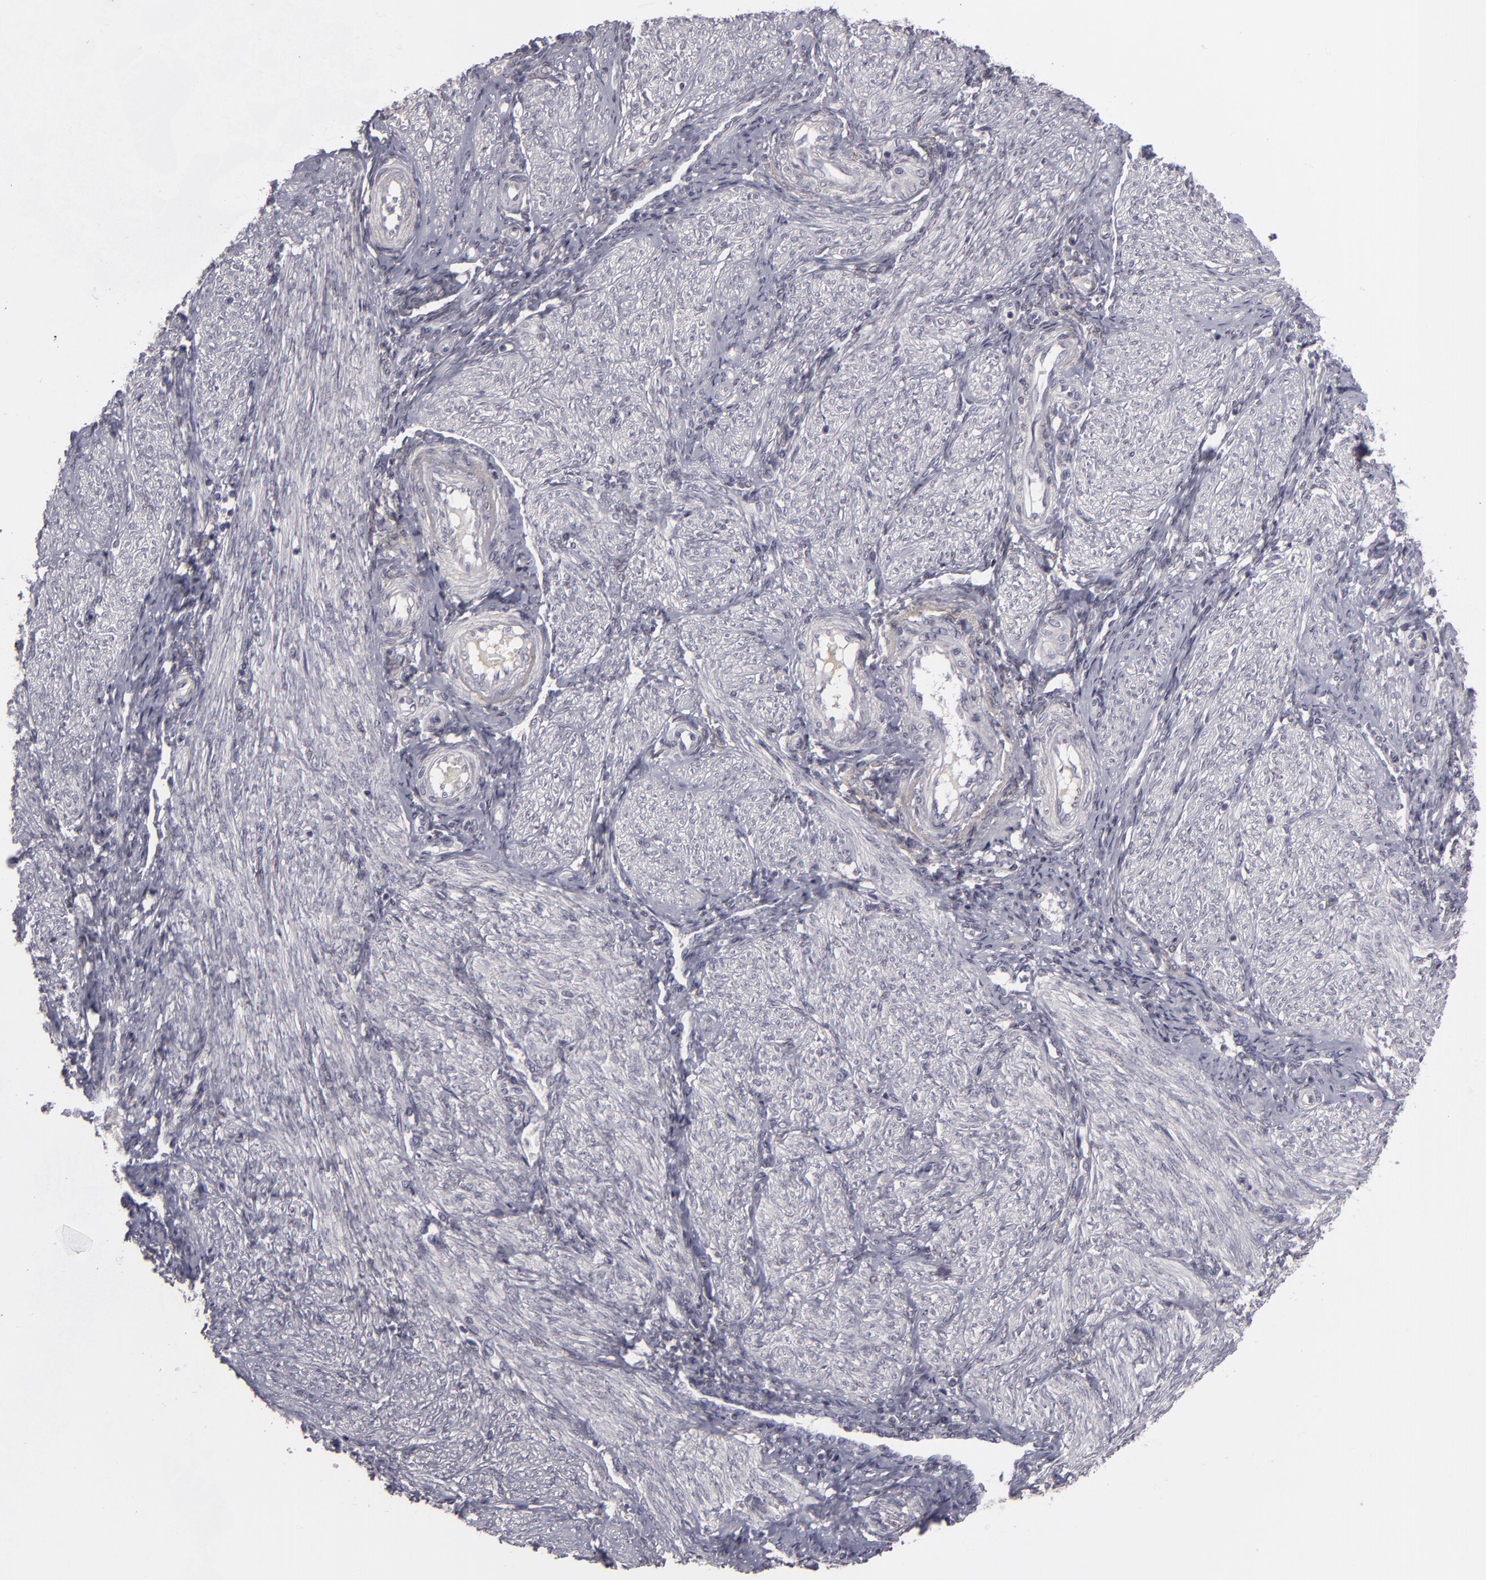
{"staining": {"intensity": "negative", "quantity": "none", "location": "none"}, "tissue": "endometrium", "cell_type": "Cells in endometrial stroma", "image_type": "normal", "snomed": [{"axis": "morphology", "description": "Normal tissue, NOS"}, {"axis": "topography", "description": "Endometrium"}], "caption": "Immunohistochemistry (IHC) of benign human endometrium shows no staining in cells in endometrial stroma. (DAB (3,3'-diaminobenzidine) immunohistochemistry (IHC) with hematoxylin counter stain).", "gene": "EFS", "patient": {"sex": "female", "age": 36}}